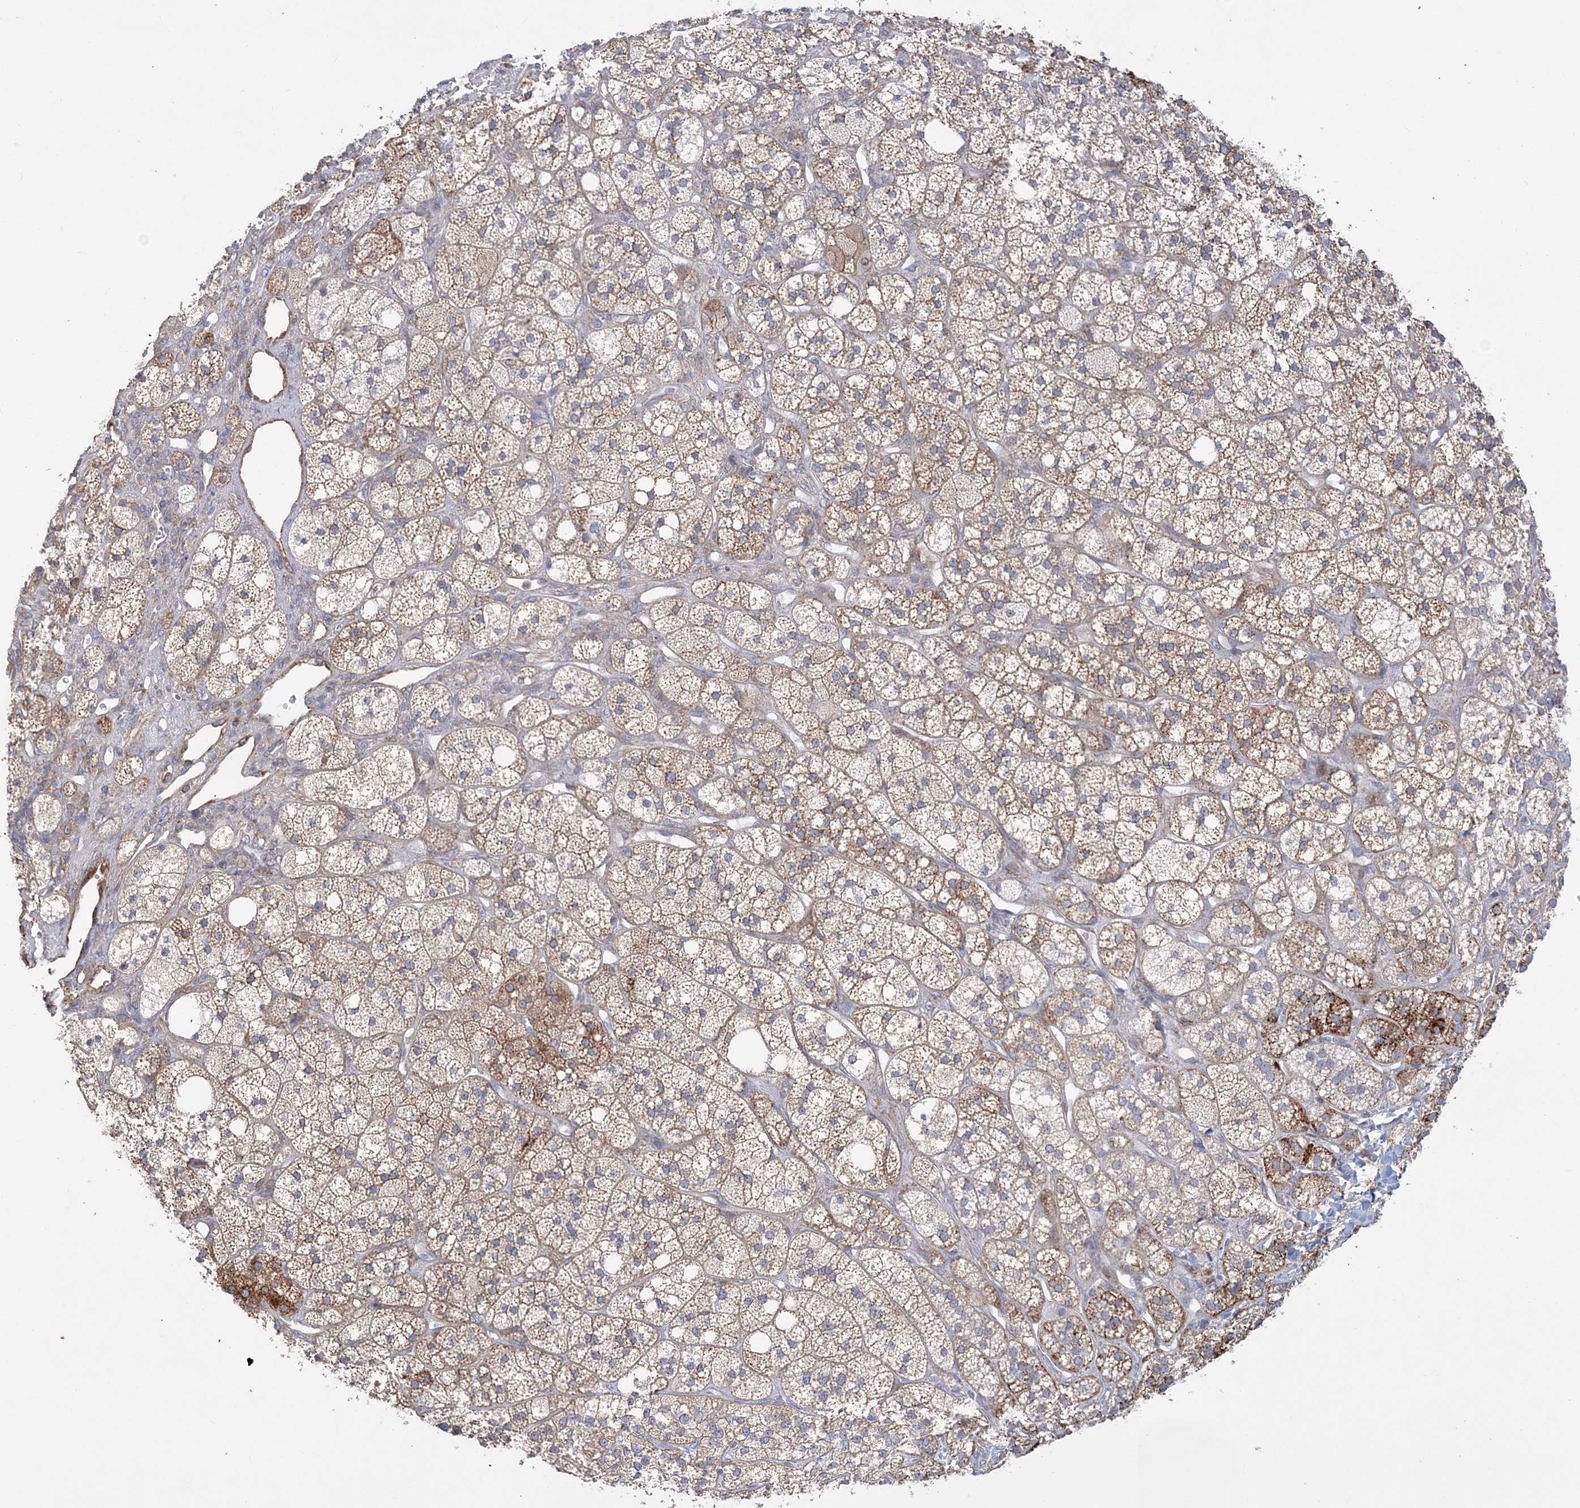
{"staining": {"intensity": "moderate", "quantity": ">75%", "location": "cytoplasmic/membranous"}, "tissue": "adrenal gland", "cell_type": "Glandular cells", "image_type": "normal", "snomed": [{"axis": "morphology", "description": "Normal tissue, NOS"}, {"axis": "topography", "description": "Adrenal gland"}], "caption": "Immunohistochemical staining of unremarkable adrenal gland reveals moderate cytoplasmic/membranous protein expression in about >75% of glandular cells.", "gene": "ZNF821", "patient": {"sex": "male", "age": 61}}